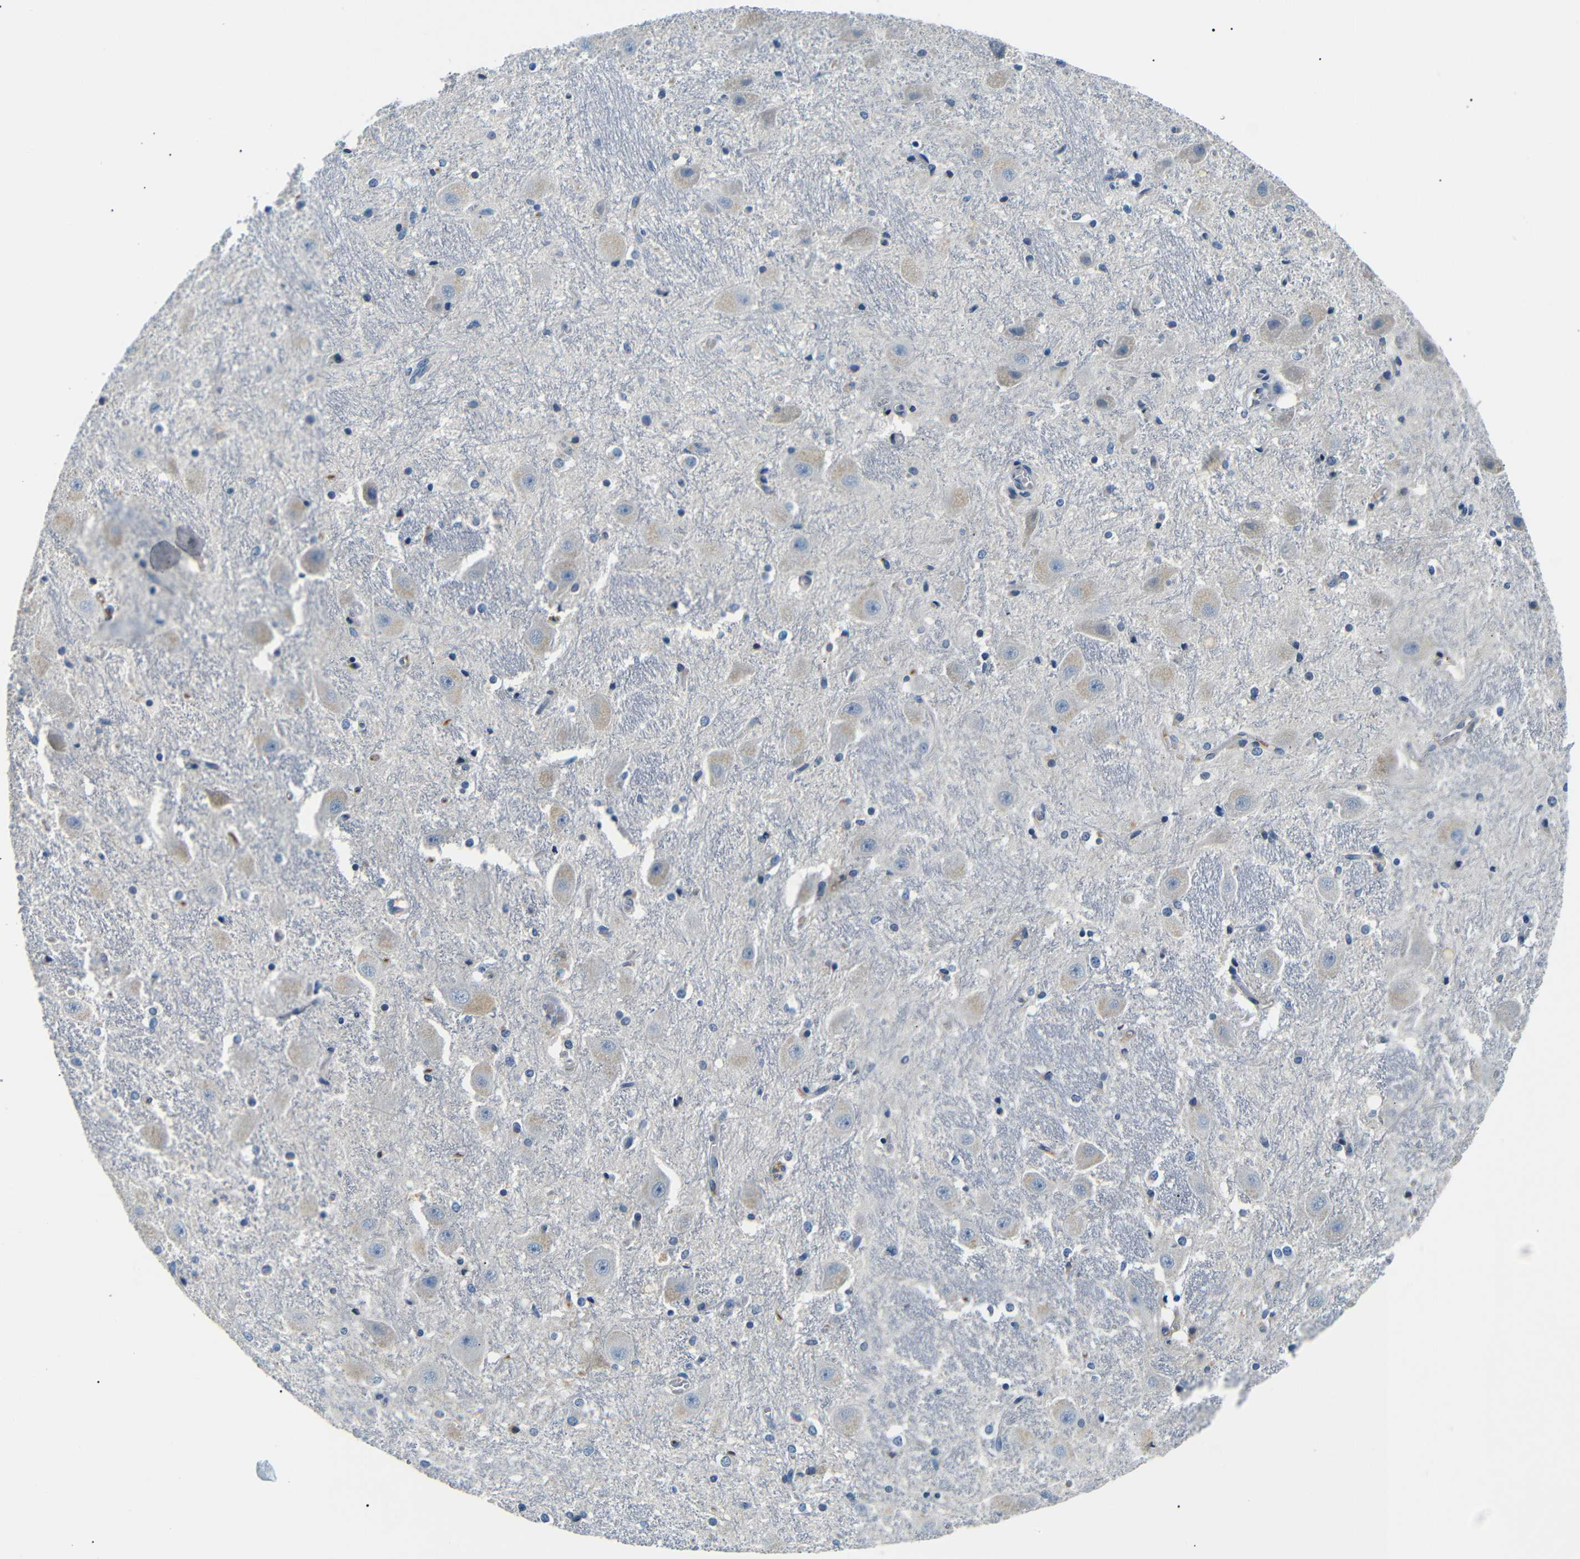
{"staining": {"intensity": "negative", "quantity": "none", "location": "none"}, "tissue": "hippocampus", "cell_type": "Glial cells", "image_type": "normal", "snomed": [{"axis": "morphology", "description": "Normal tissue, NOS"}, {"axis": "topography", "description": "Hippocampus"}], "caption": "Immunohistochemistry photomicrograph of benign hippocampus stained for a protein (brown), which reveals no positivity in glial cells. The staining was performed using DAB (3,3'-diaminobenzidine) to visualize the protein expression in brown, while the nuclei were stained in blue with hematoxylin (Magnification: 20x).", "gene": "LHCGR", "patient": {"sex": "female", "age": 19}}